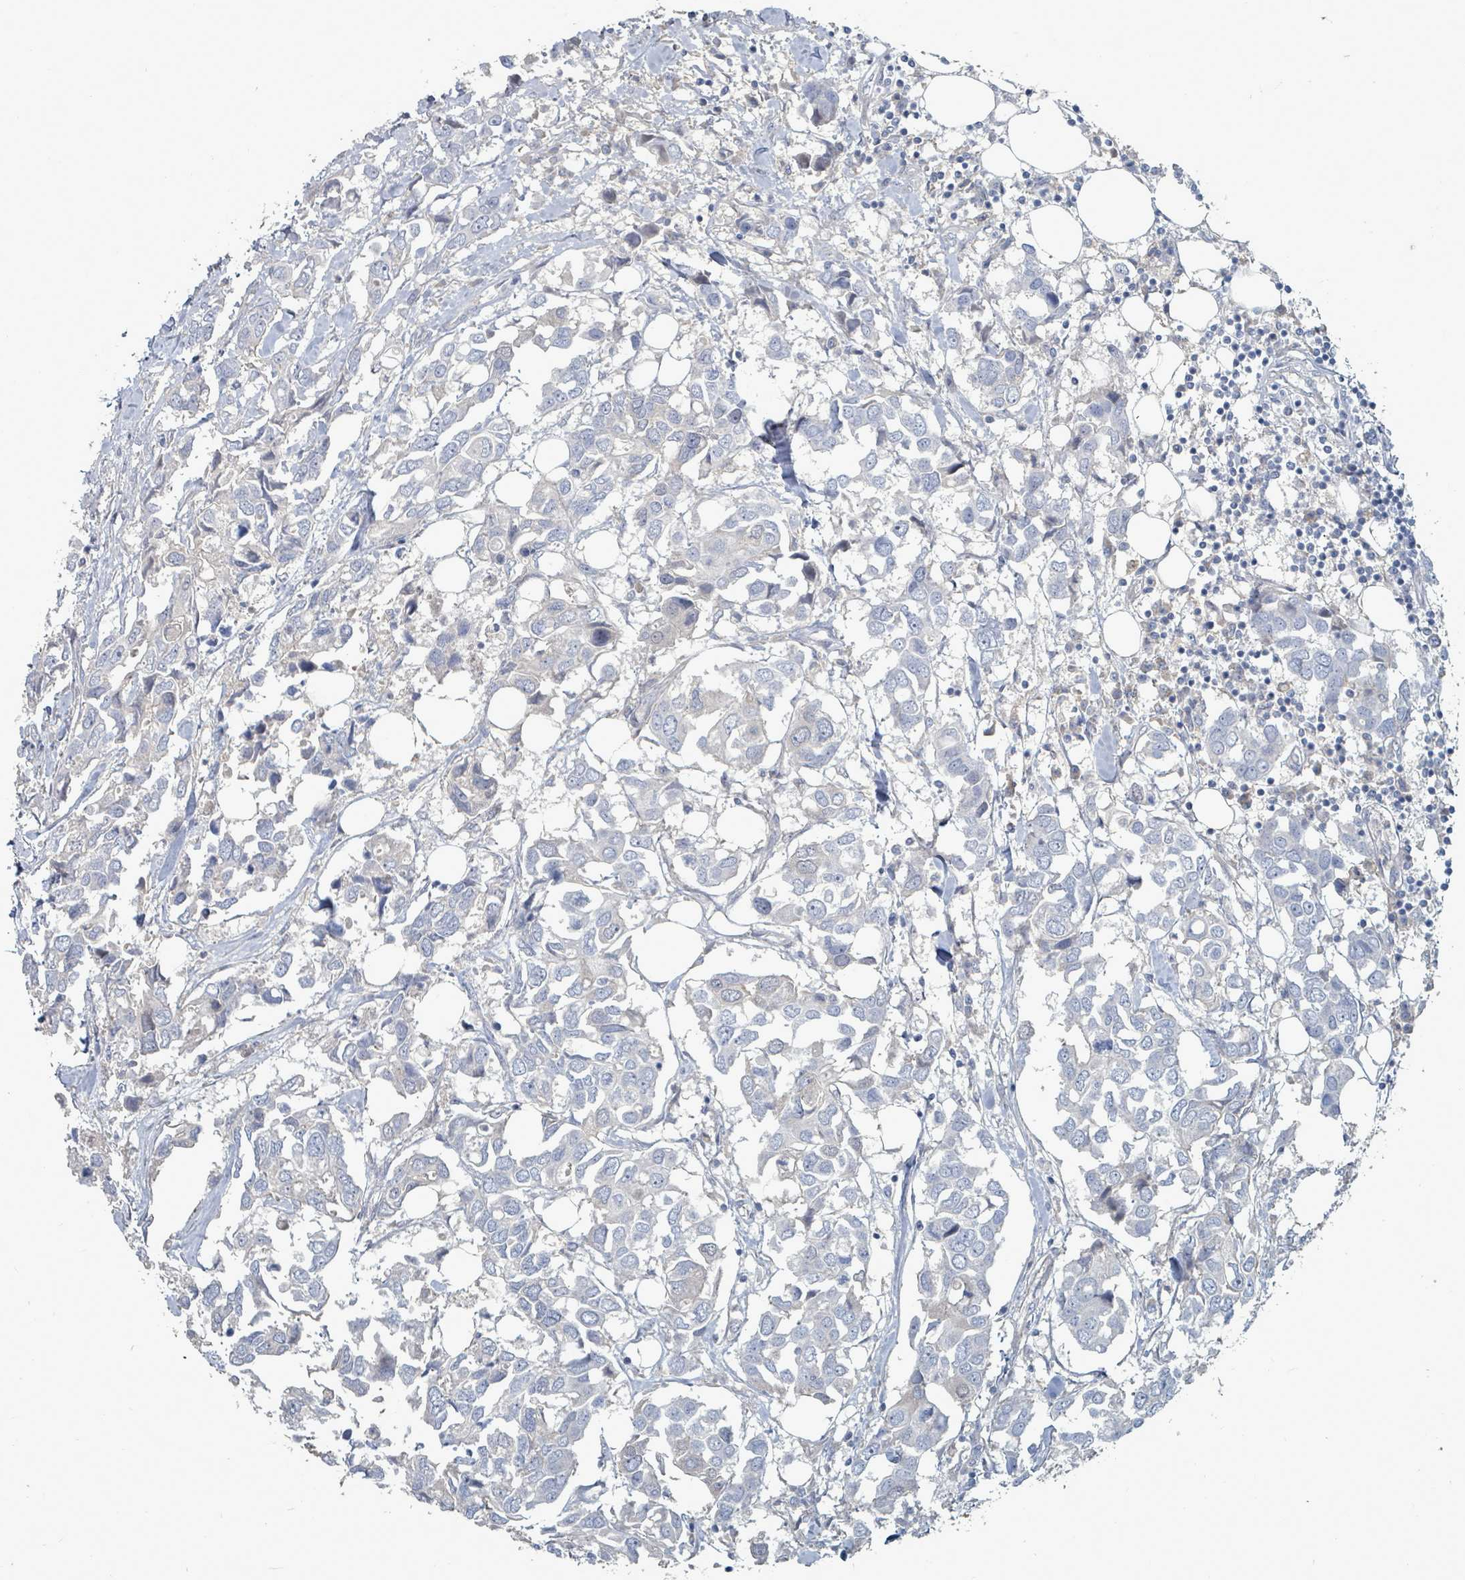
{"staining": {"intensity": "negative", "quantity": "none", "location": "none"}, "tissue": "breast cancer", "cell_type": "Tumor cells", "image_type": "cancer", "snomed": [{"axis": "morphology", "description": "Duct carcinoma"}, {"axis": "topography", "description": "Breast"}], "caption": "The IHC photomicrograph has no significant staining in tumor cells of breast cancer (intraductal carcinoma) tissue.", "gene": "ARGFX", "patient": {"sex": "female", "age": 83}}